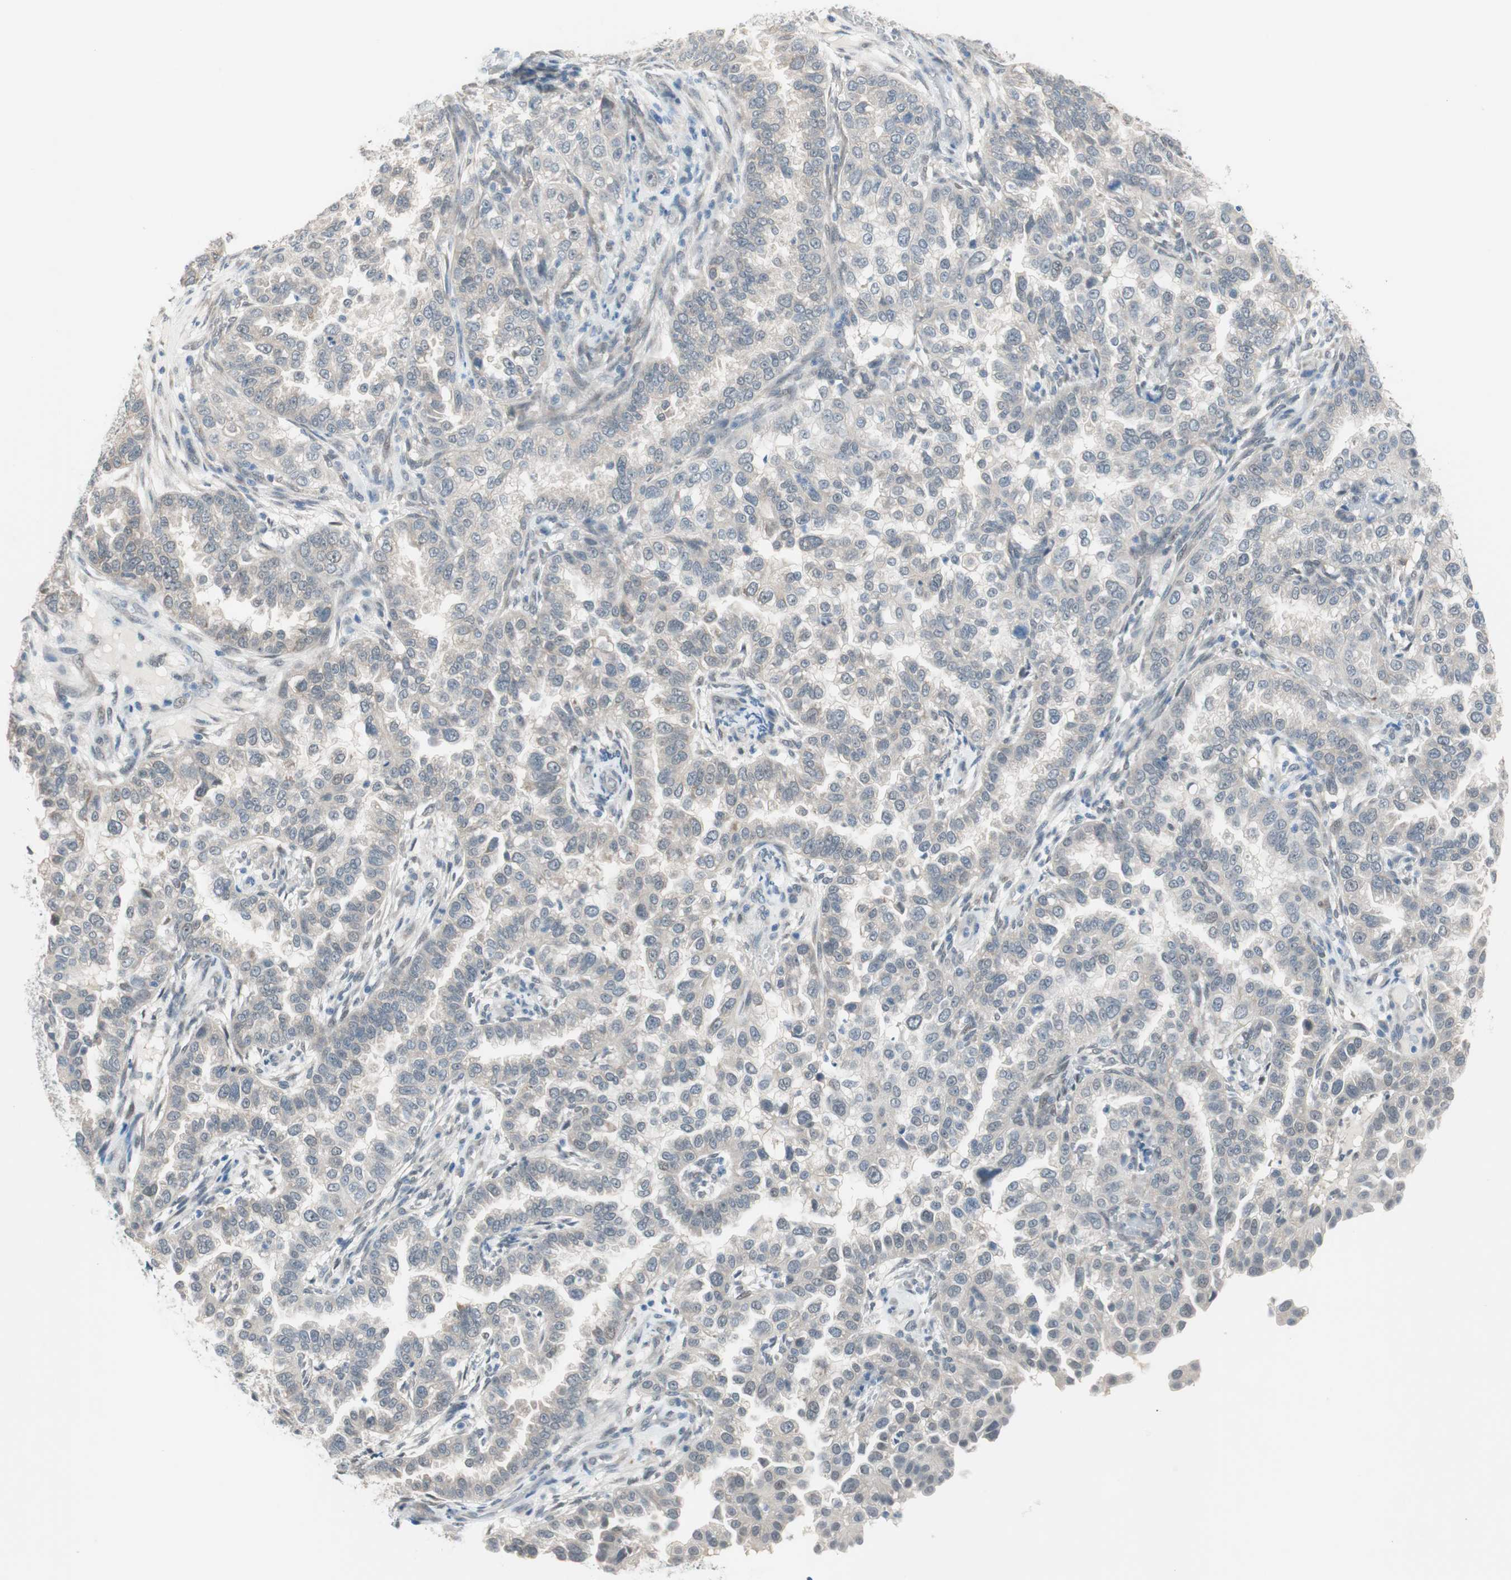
{"staining": {"intensity": "negative", "quantity": "none", "location": "none"}, "tissue": "endometrial cancer", "cell_type": "Tumor cells", "image_type": "cancer", "snomed": [{"axis": "morphology", "description": "Adenocarcinoma, NOS"}, {"axis": "topography", "description": "Endometrium"}], "caption": "Immunohistochemistry (IHC) of human endometrial cancer (adenocarcinoma) reveals no staining in tumor cells.", "gene": "GRHL1", "patient": {"sex": "female", "age": 85}}